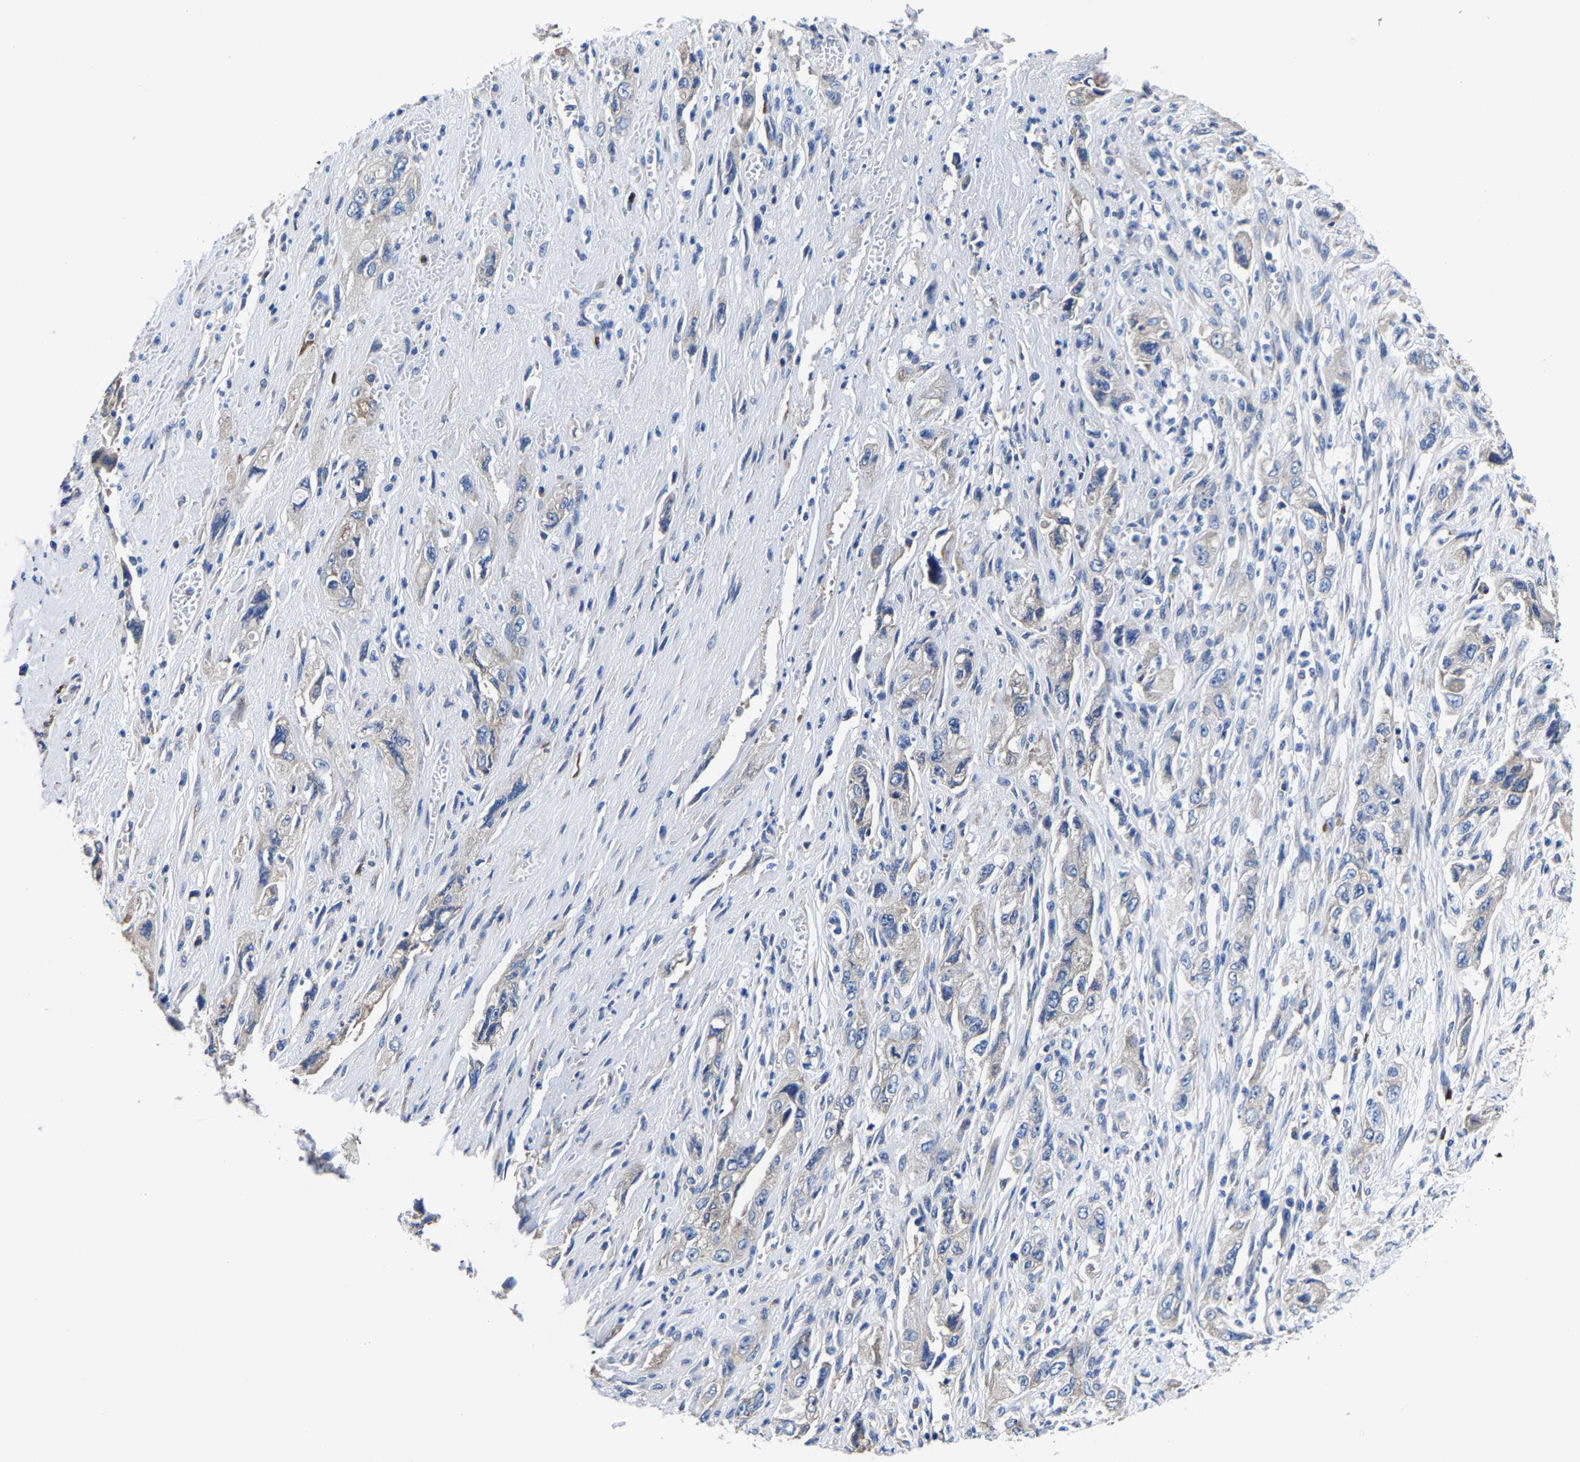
{"staining": {"intensity": "weak", "quantity": "<25%", "location": "cytoplasmic/membranous"}, "tissue": "pancreatic cancer", "cell_type": "Tumor cells", "image_type": "cancer", "snomed": [{"axis": "morphology", "description": "Adenocarcinoma, NOS"}, {"axis": "topography", "description": "Pancreas"}], "caption": "Tumor cells show no significant protein staining in adenocarcinoma (pancreatic).", "gene": "SRPK2", "patient": {"sex": "female", "age": 73}}